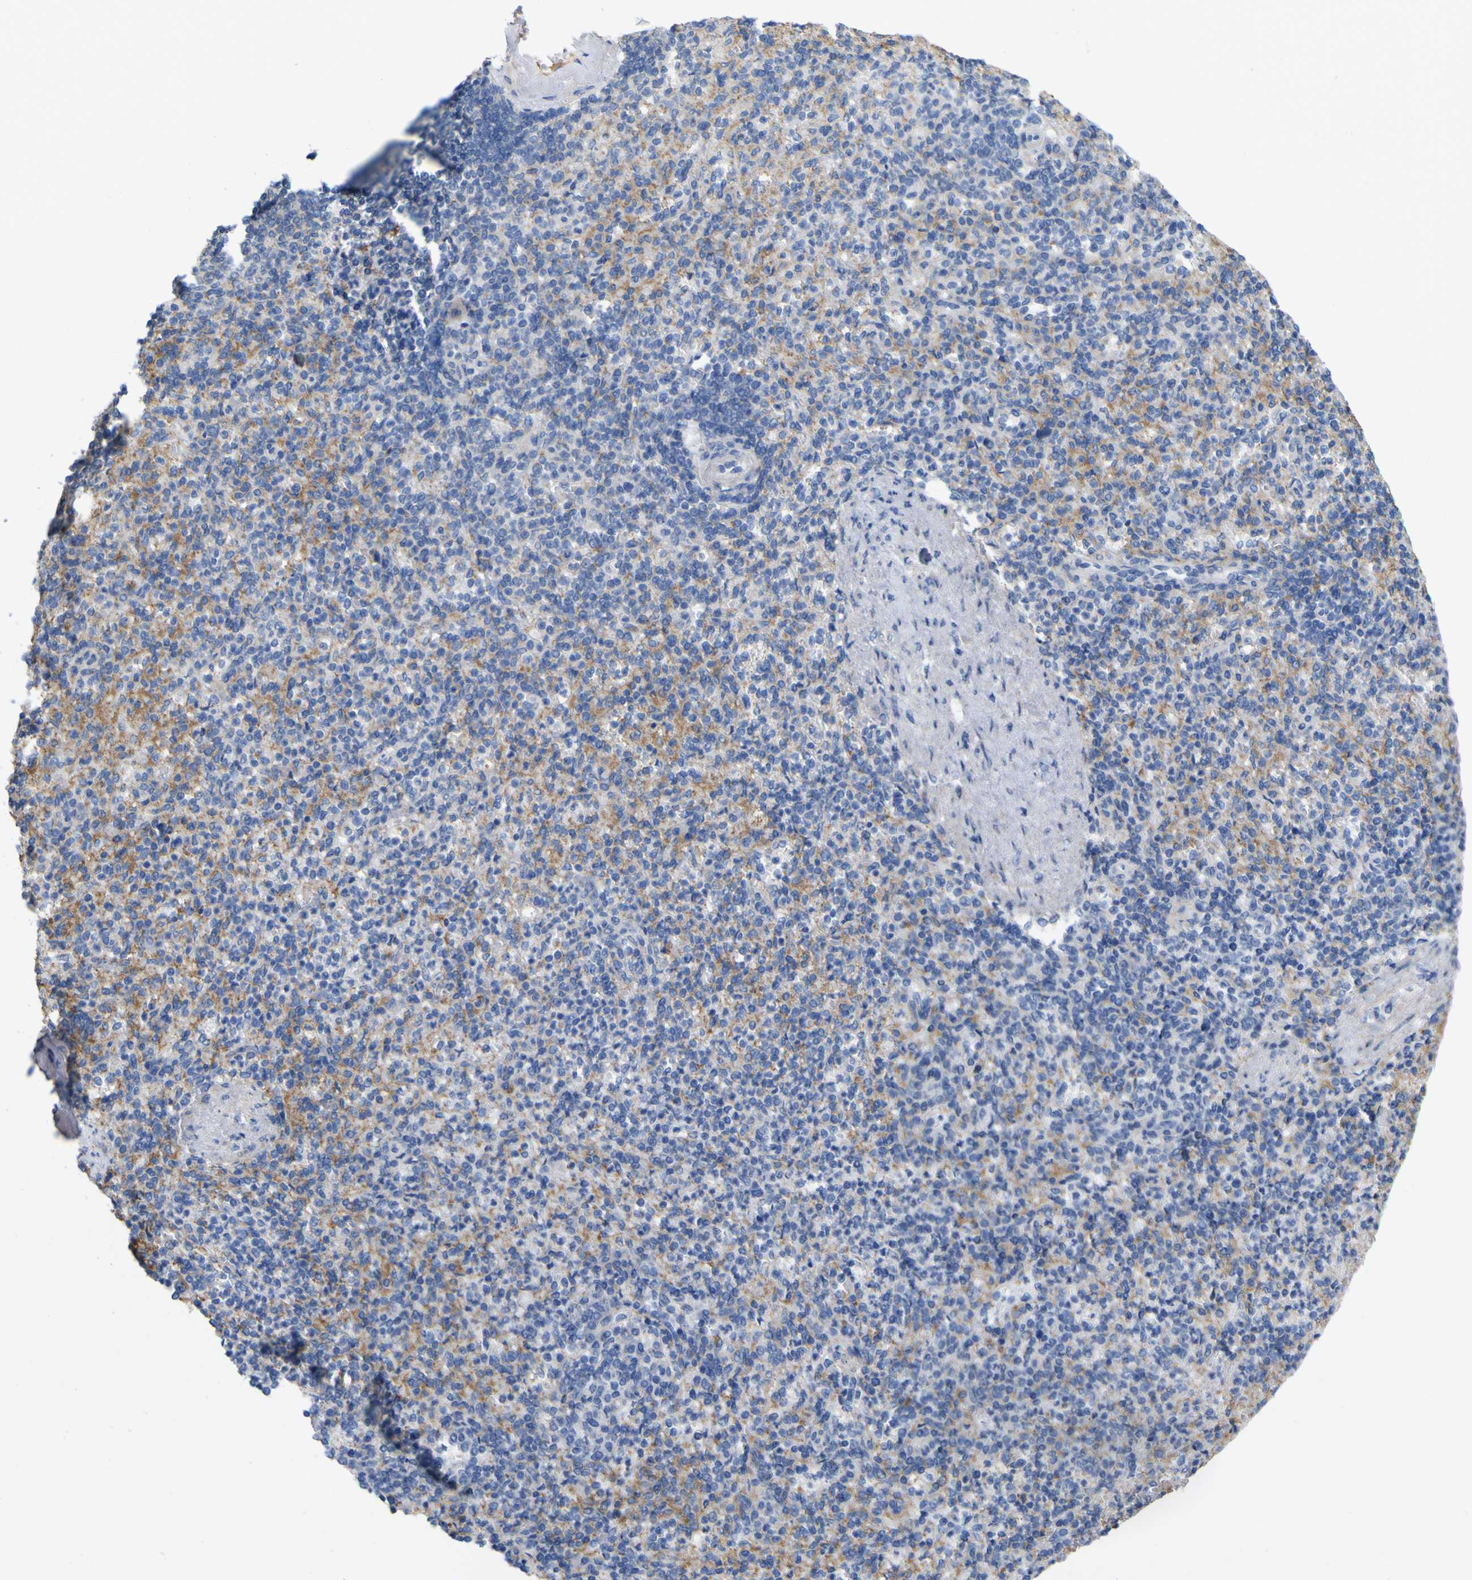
{"staining": {"intensity": "weak", "quantity": "25%-75%", "location": "cytoplasmic/membranous"}, "tissue": "spleen", "cell_type": "Cells in red pulp", "image_type": "normal", "snomed": [{"axis": "morphology", "description": "Normal tissue, NOS"}, {"axis": "topography", "description": "Spleen"}], "caption": "Normal spleen displays weak cytoplasmic/membranous positivity in about 25%-75% of cells in red pulp Immunohistochemistry (ihc) stains the protein of interest in brown and the nuclei are stained blue..", "gene": "MYEOV", "patient": {"sex": "female", "age": 74}}